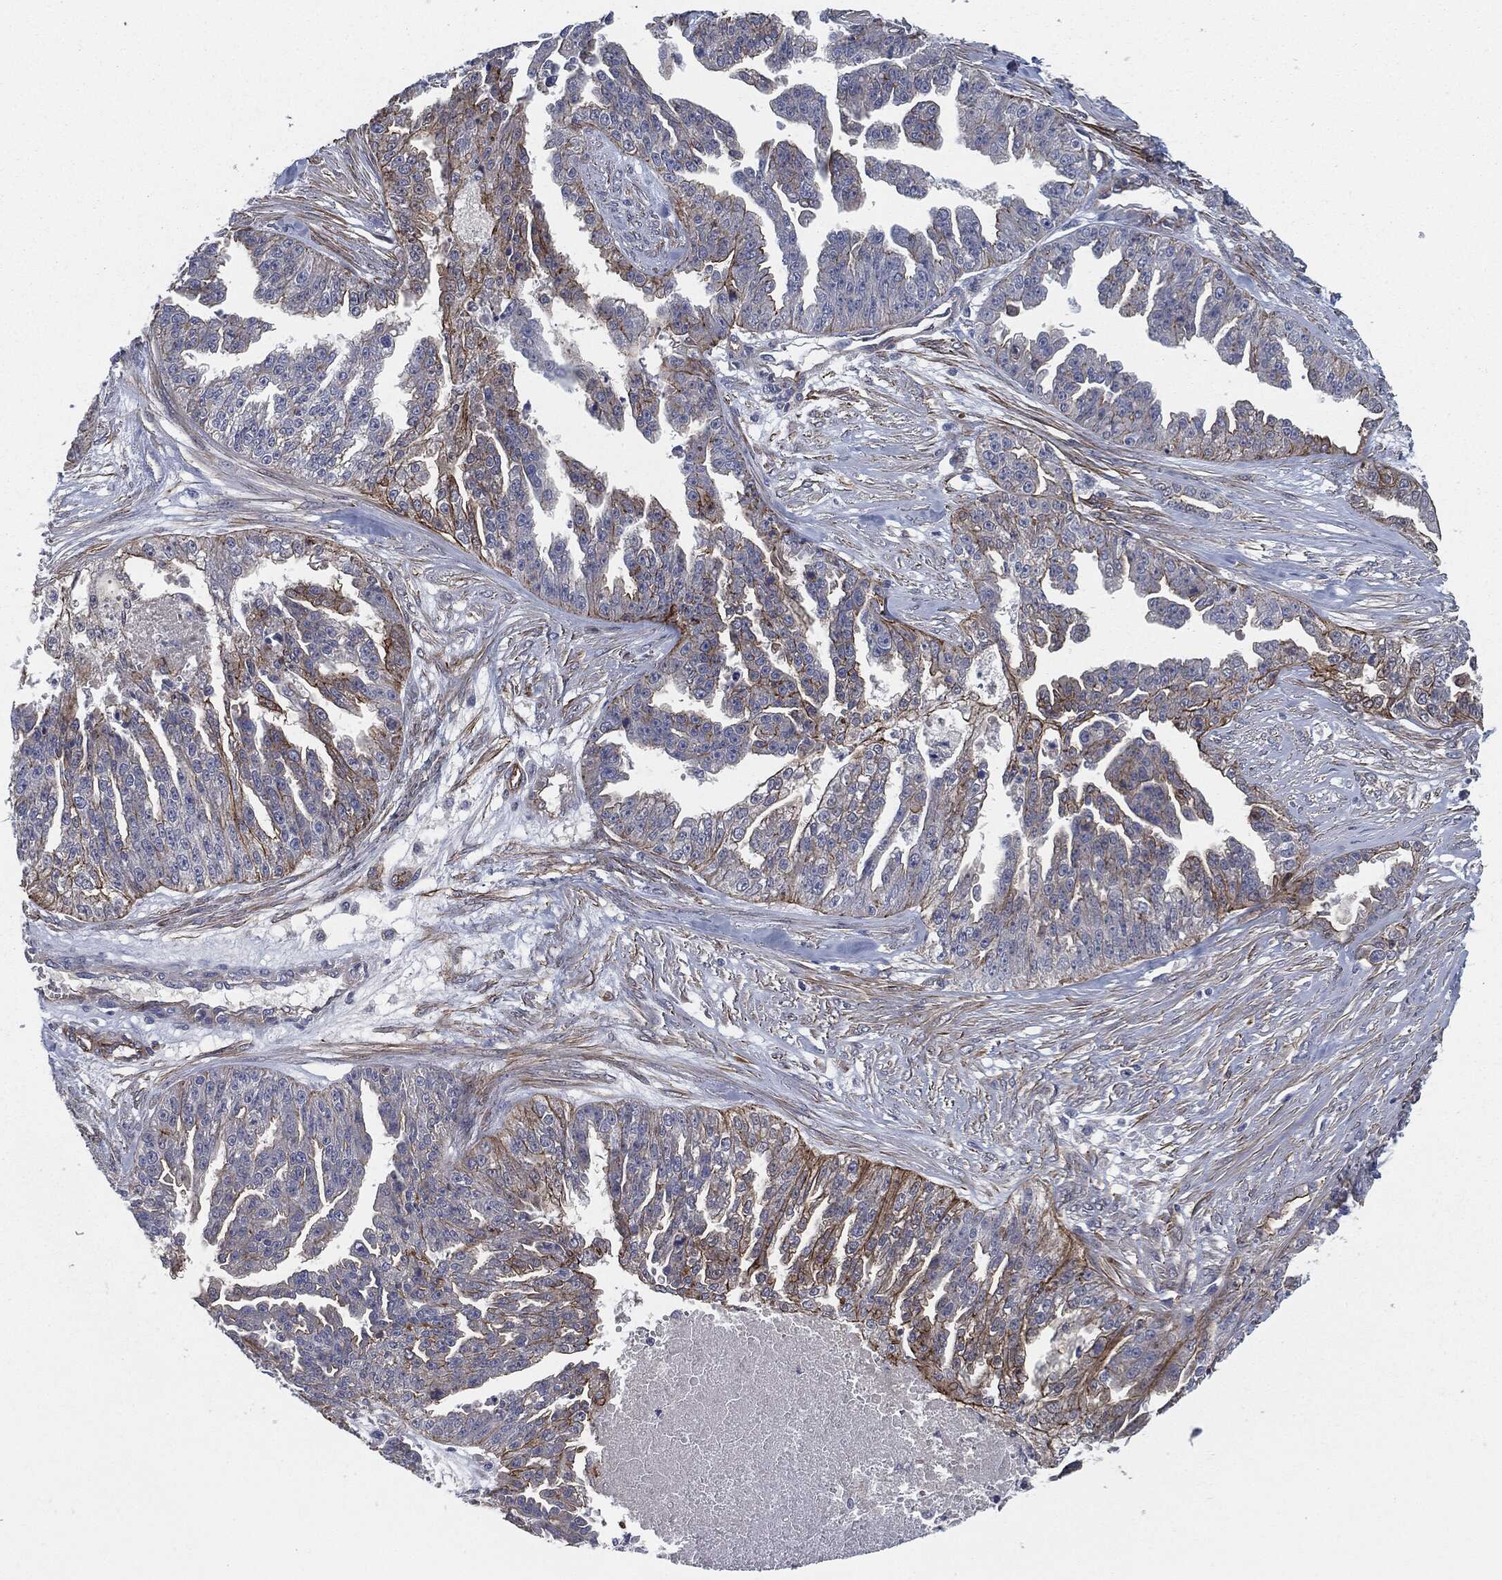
{"staining": {"intensity": "strong", "quantity": "<25%", "location": "cytoplasmic/membranous"}, "tissue": "ovarian cancer", "cell_type": "Tumor cells", "image_type": "cancer", "snomed": [{"axis": "morphology", "description": "Cystadenocarcinoma, serous, NOS"}, {"axis": "topography", "description": "Ovary"}], "caption": "An immunohistochemistry (IHC) photomicrograph of neoplastic tissue is shown. Protein staining in brown labels strong cytoplasmic/membranous positivity in ovarian serous cystadenocarcinoma within tumor cells.", "gene": "SVIL", "patient": {"sex": "female", "age": 58}}